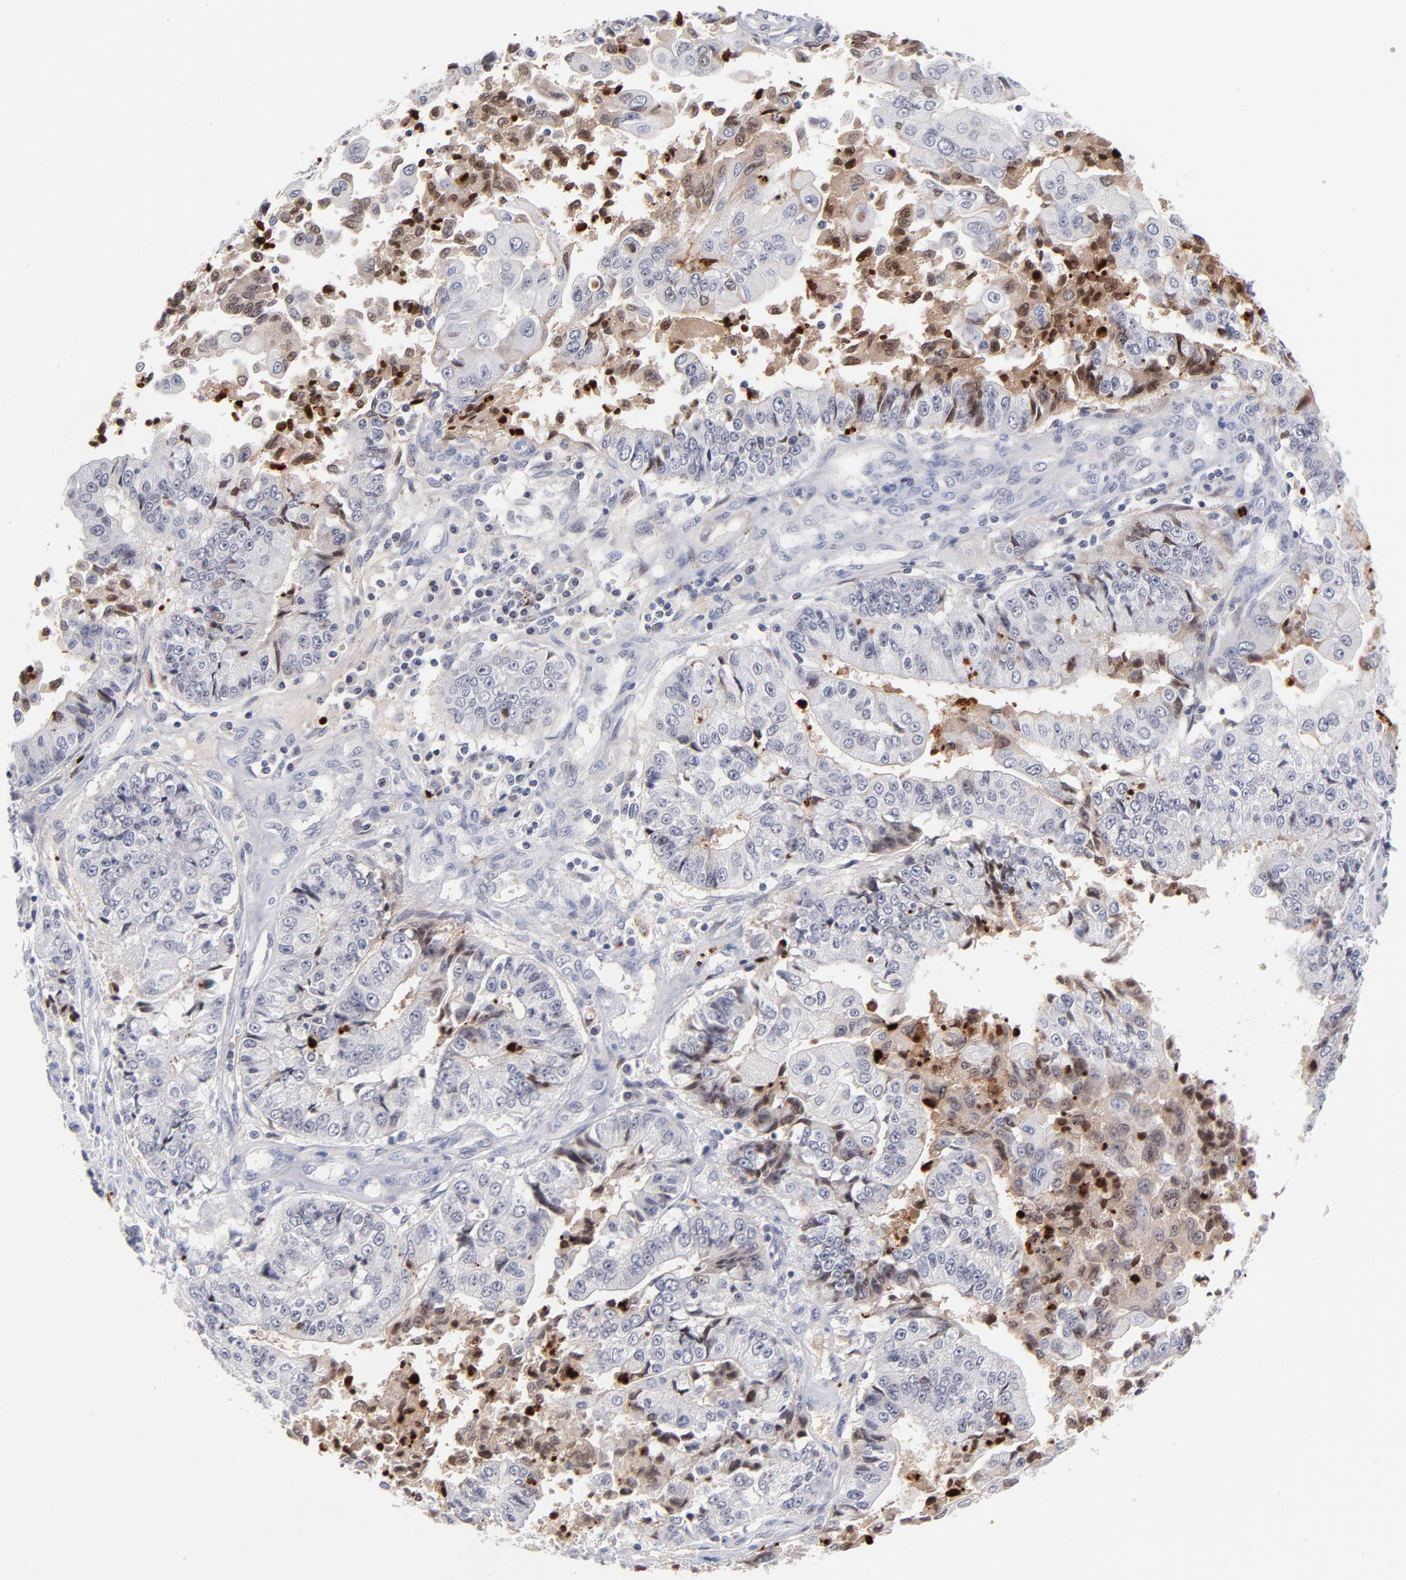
{"staining": {"intensity": "moderate", "quantity": "<25%", "location": "nuclear"}, "tissue": "endometrial cancer", "cell_type": "Tumor cells", "image_type": "cancer", "snomed": [{"axis": "morphology", "description": "Adenocarcinoma, NOS"}, {"axis": "topography", "description": "Endometrium"}], "caption": "Immunohistochemistry (IHC) image of endometrial cancer (adenocarcinoma) stained for a protein (brown), which demonstrates low levels of moderate nuclear expression in approximately <25% of tumor cells.", "gene": "PARP1", "patient": {"sex": "female", "age": 75}}